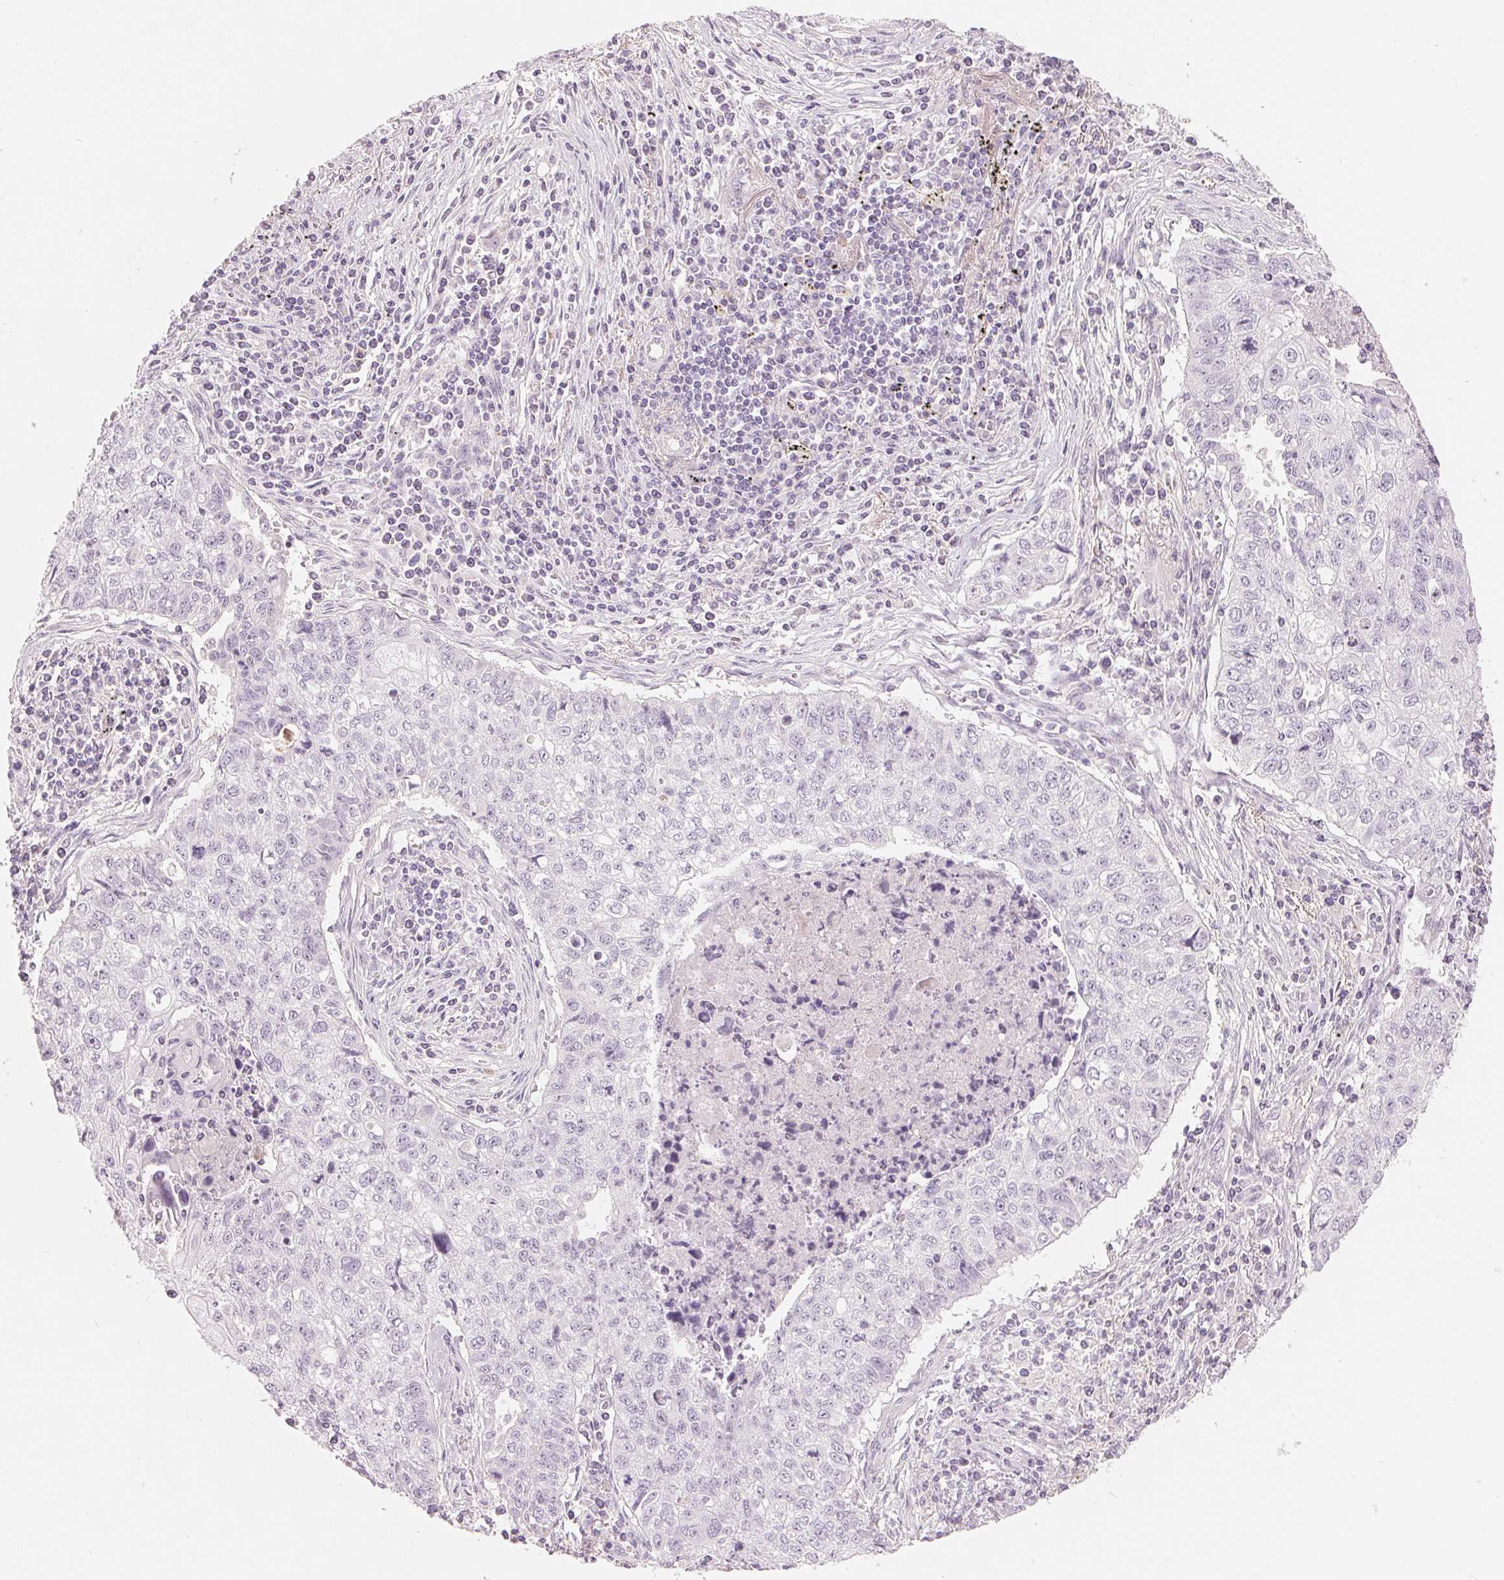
{"staining": {"intensity": "negative", "quantity": "none", "location": "none"}, "tissue": "lung cancer", "cell_type": "Tumor cells", "image_type": "cancer", "snomed": [{"axis": "morphology", "description": "Normal morphology"}, {"axis": "morphology", "description": "Aneuploidy"}, {"axis": "morphology", "description": "Squamous cell carcinoma, NOS"}, {"axis": "topography", "description": "Lymph node"}, {"axis": "topography", "description": "Lung"}], "caption": "Immunohistochemistry (IHC) of human aneuploidy (lung) shows no positivity in tumor cells.", "gene": "CFHR2", "patient": {"sex": "female", "age": 76}}